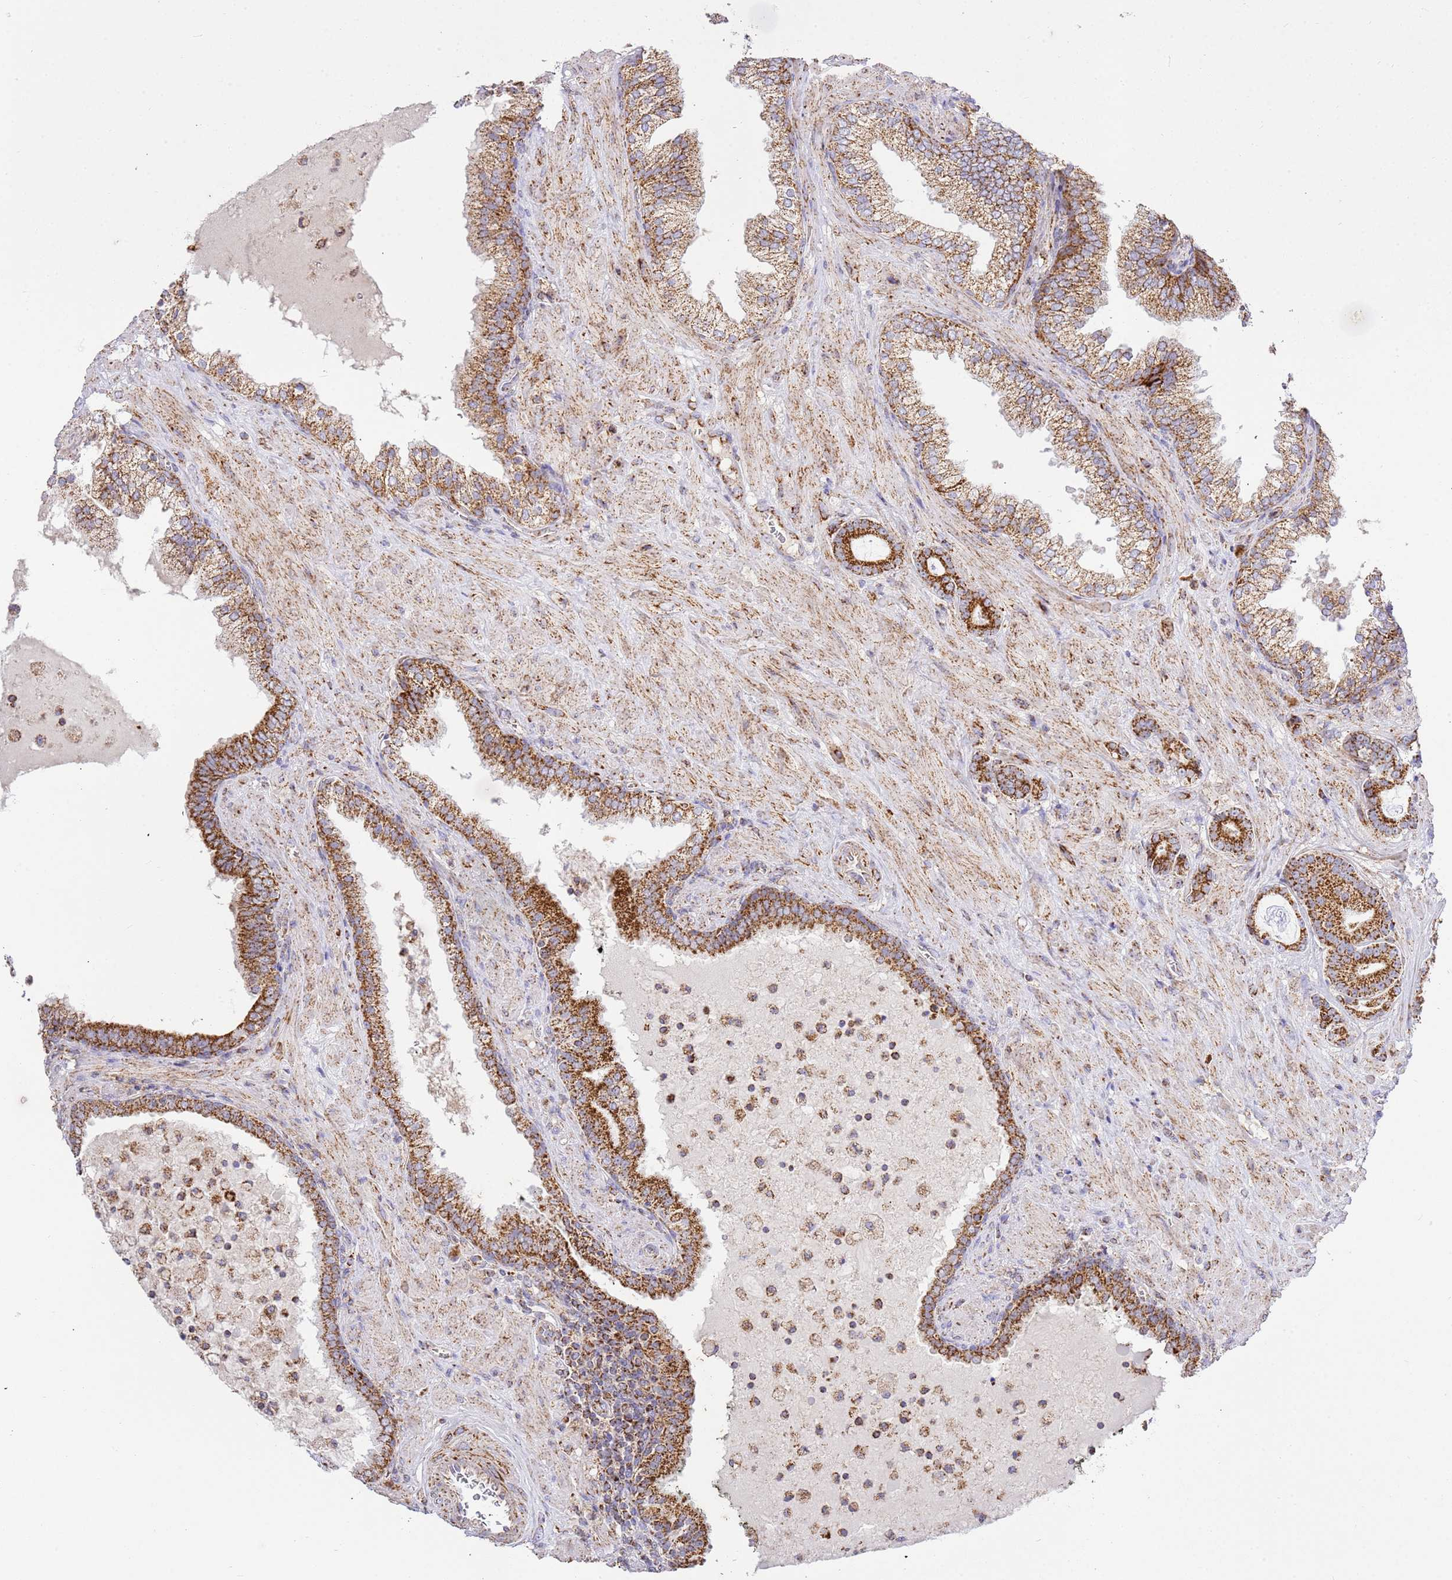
{"staining": {"intensity": "strong", "quantity": ">75%", "location": "cytoplasmic/membranous"}, "tissue": "prostate cancer", "cell_type": "Tumor cells", "image_type": "cancer", "snomed": [{"axis": "morphology", "description": "Adenocarcinoma, High grade"}, {"axis": "topography", "description": "Prostate"}], "caption": "Prostate cancer stained with a brown dye exhibits strong cytoplasmic/membranous positive positivity in approximately >75% of tumor cells.", "gene": "ZBTB39", "patient": {"sex": "male", "age": 55}}